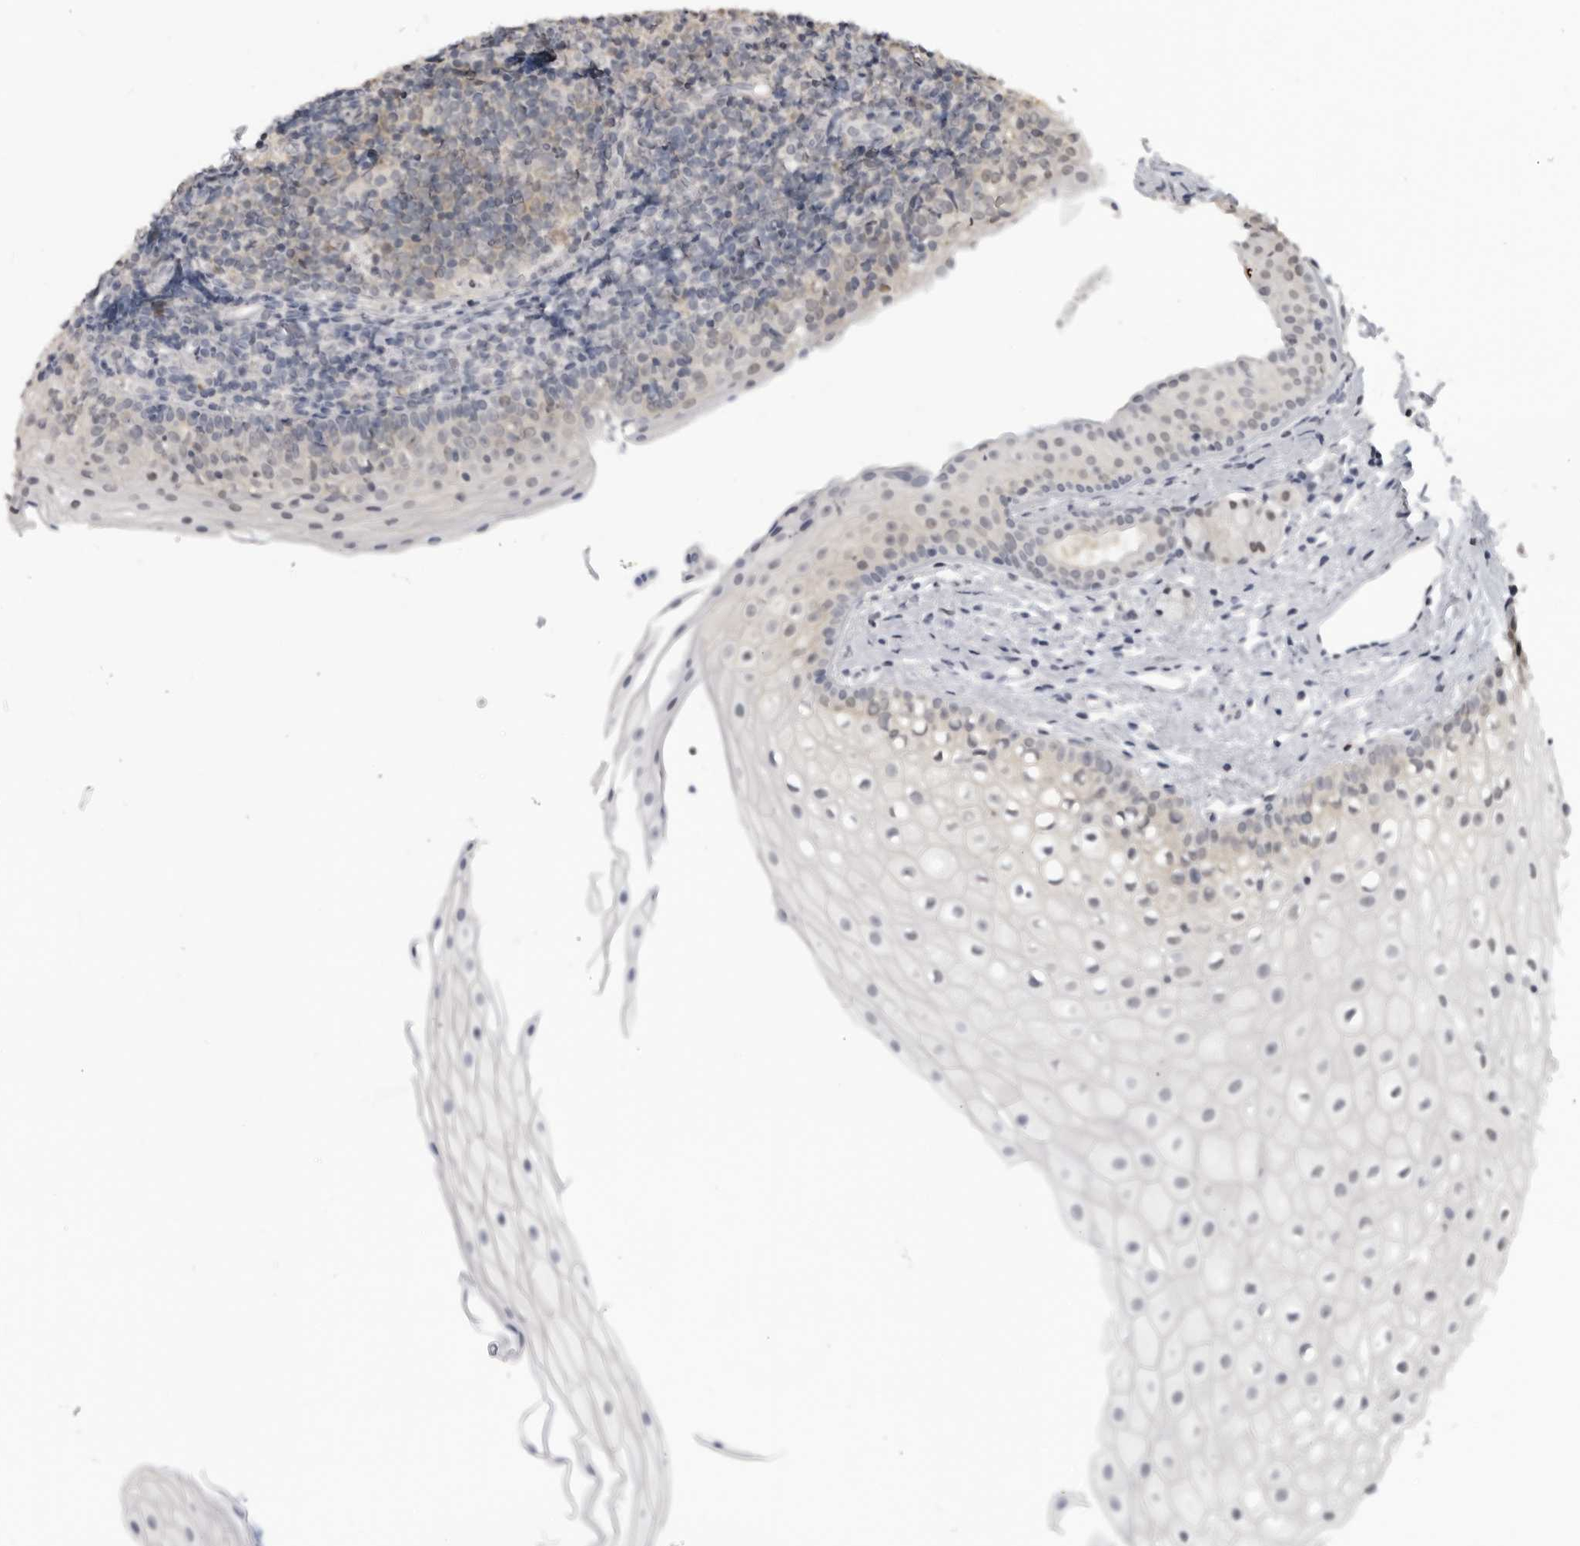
{"staining": {"intensity": "negative", "quantity": "none", "location": "none"}, "tissue": "oral mucosa", "cell_type": "Squamous epithelial cells", "image_type": "normal", "snomed": [{"axis": "morphology", "description": "Normal tissue, NOS"}, {"axis": "topography", "description": "Oral tissue"}], "caption": "High power microscopy micrograph of an immunohistochemistry (IHC) image of unremarkable oral mucosa, revealing no significant positivity in squamous epithelial cells. The staining was performed using DAB (3,3'-diaminobenzidine) to visualize the protein expression in brown, while the nuclei were stained in blue with hematoxylin (Magnification: 20x).", "gene": "PDCL3", "patient": {"sex": "male", "age": 28}}